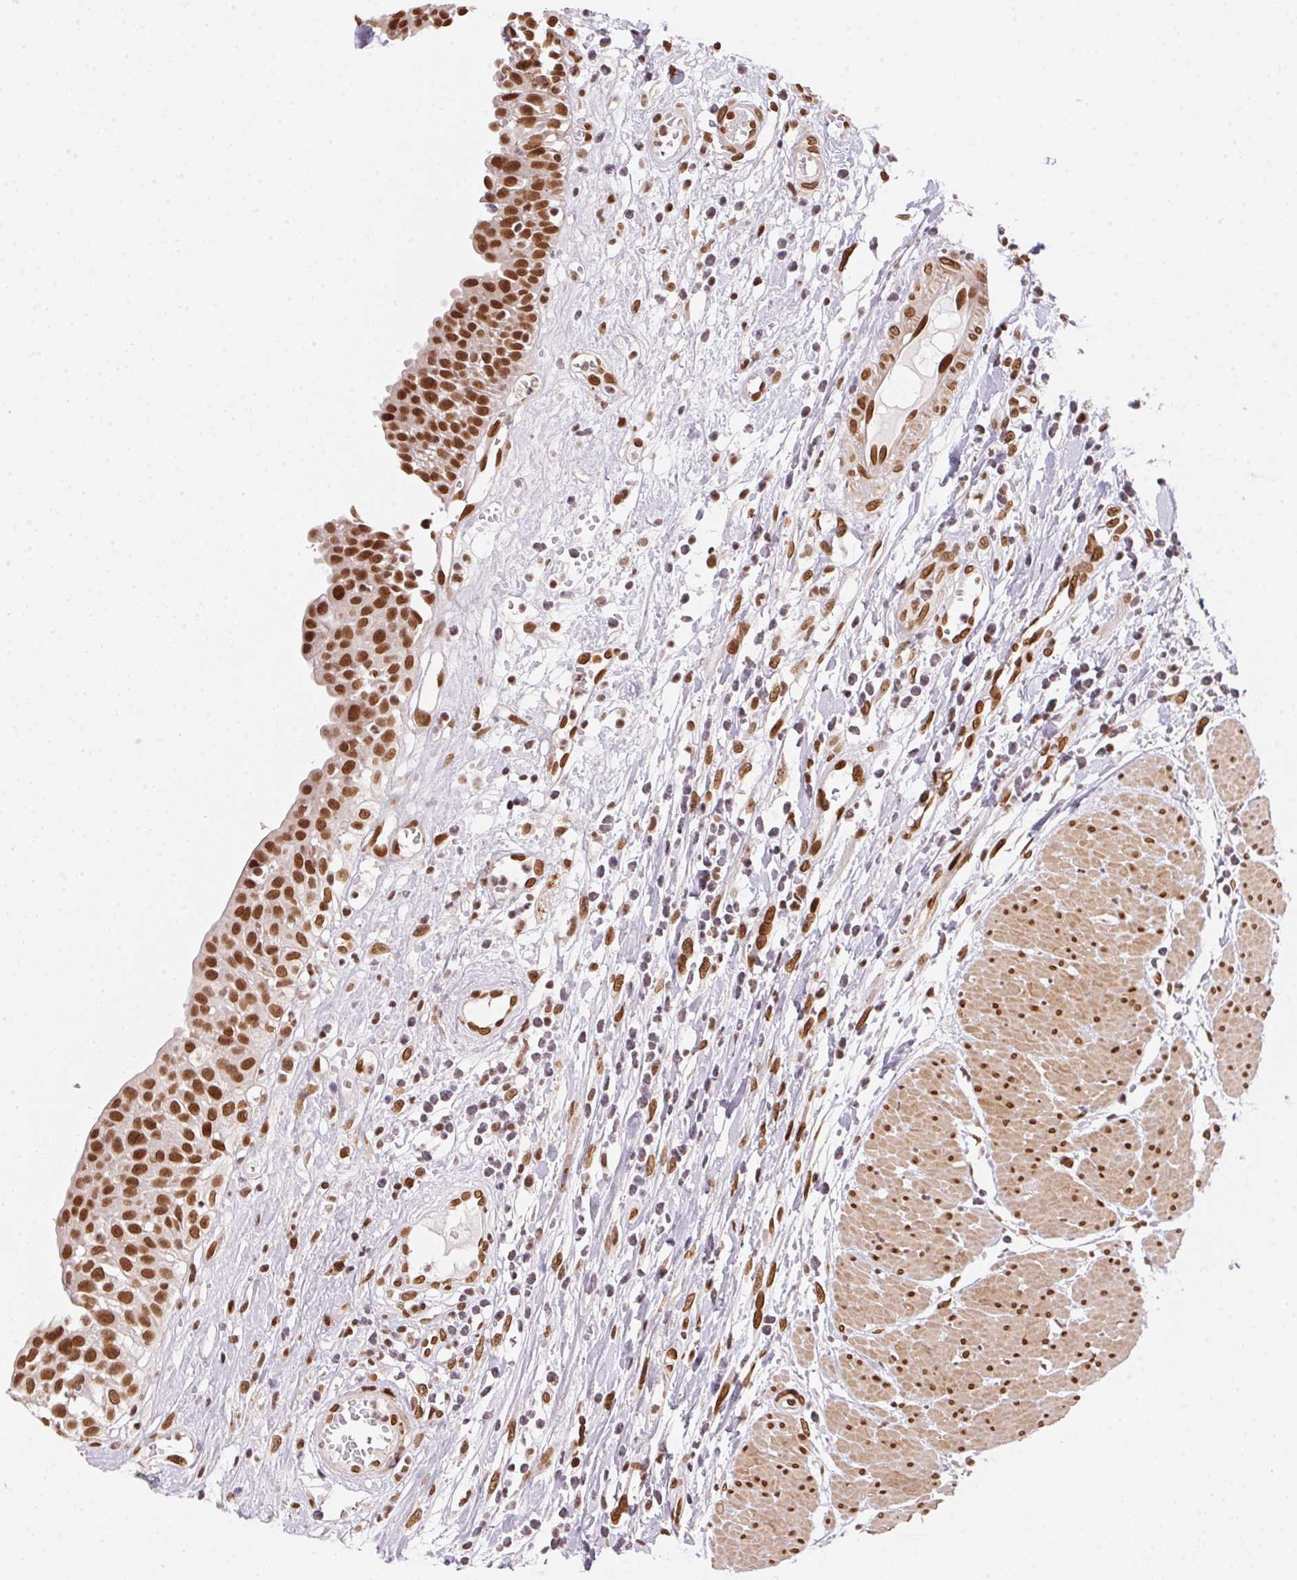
{"staining": {"intensity": "strong", "quantity": ">75%", "location": "nuclear"}, "tissue": "urinary bladder", "cell_type": "Urothelial cells", "image_type": "normal", "snomed": [{"axis": "morphology", "description": "Normal tissue, NOS"}, {"axis": "topography", "description": "Urinary bladder"}], "caption": "Immunohistochemical staining of normal human urinary bladder exhibits strong nuclear protein expression in approximately >75% of urothelial cells. The staining was performed using DAB, with brown indicating positive protein expression. Nuclei are stained blue with hematoxylin.", "gene": "SAP30BP", "patient": {"sex": "male", "age": 64}}